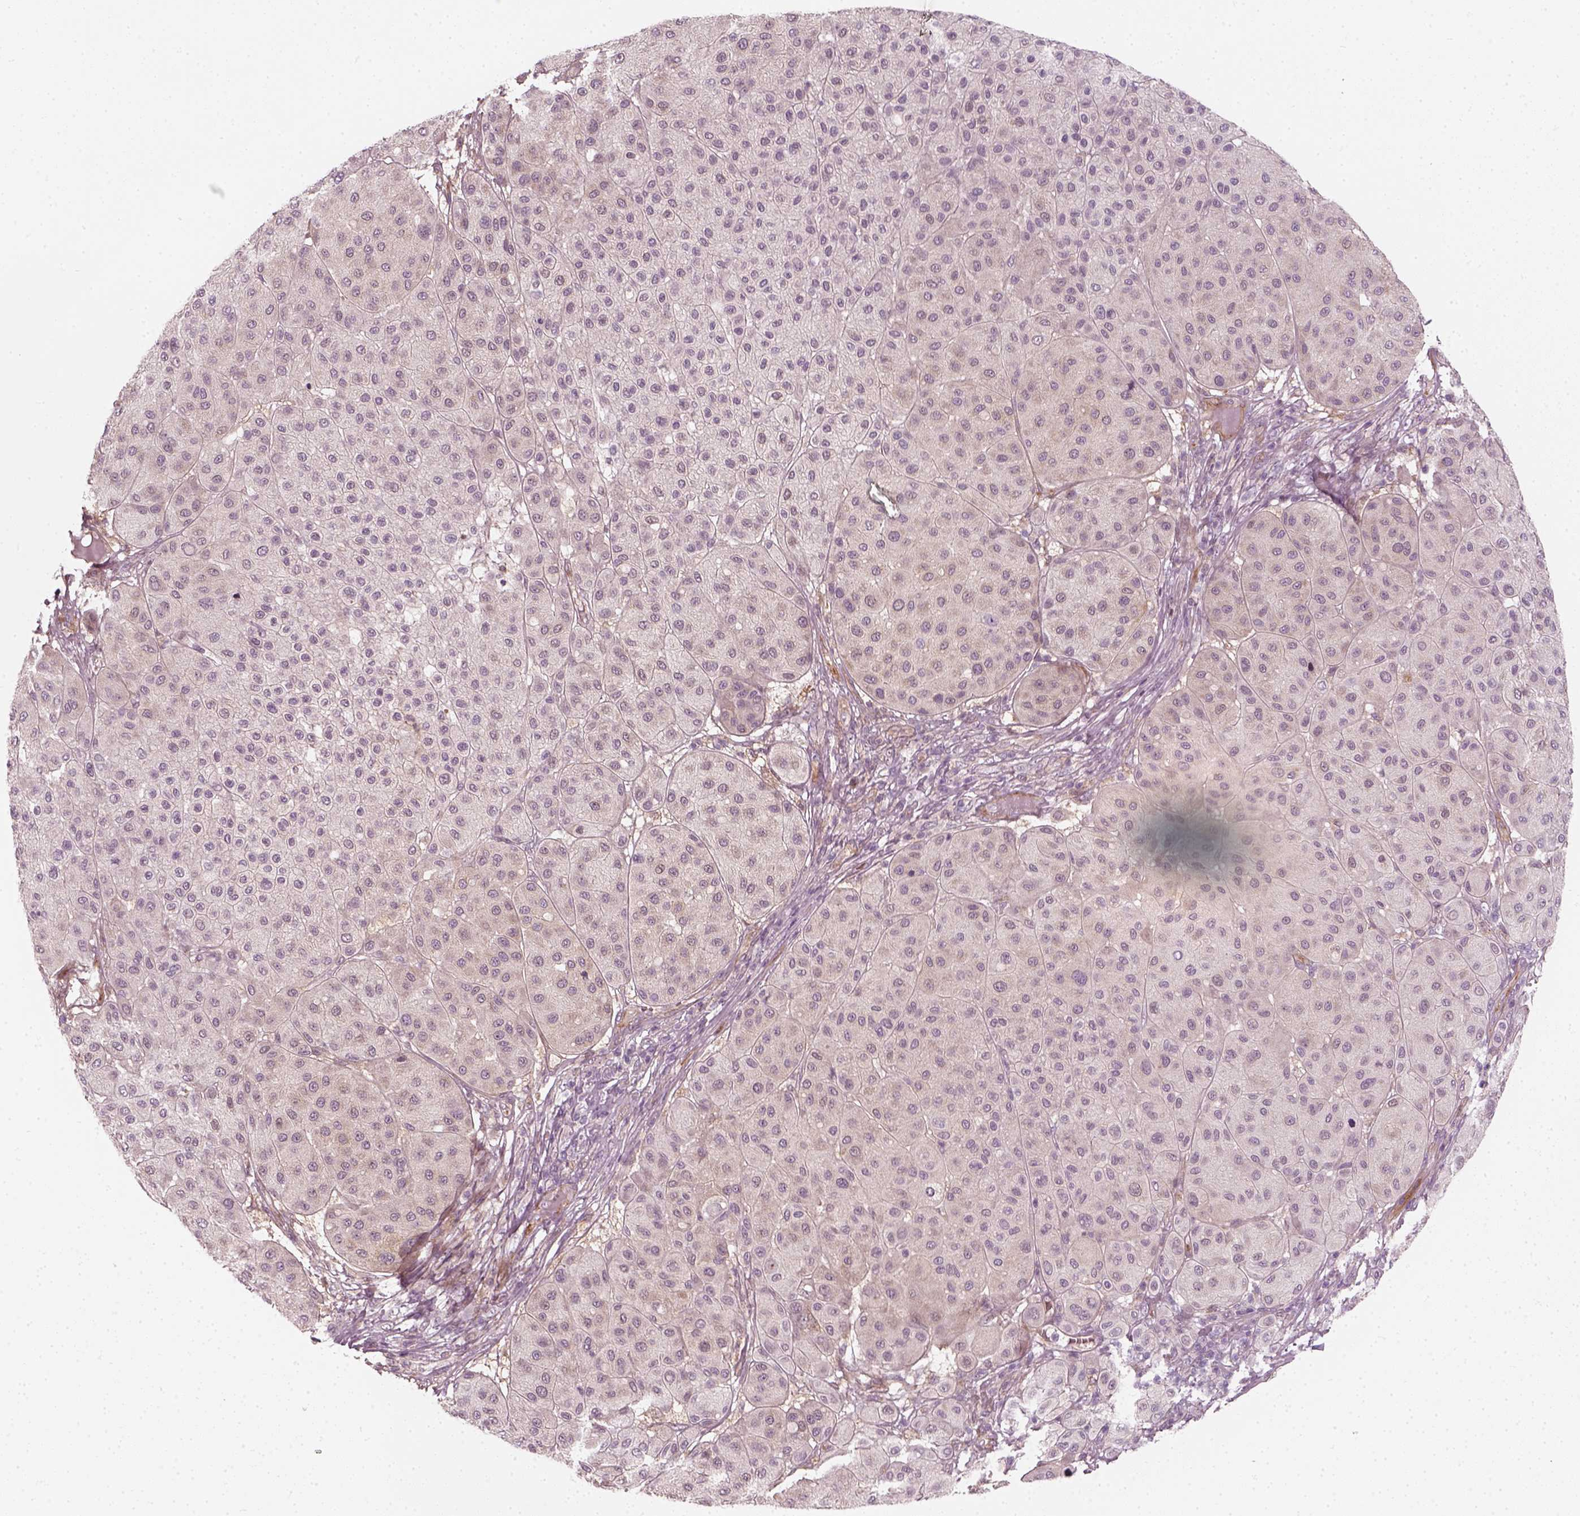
{"staining": {"intensity": "negative", "quantity": "none", "location": "none"}, "tissue": "melanoma", "cell_type": "Tumor cells", "image_type": "cancer", "snomed": [{"axis": "morphology", "description": "Malignant melanoma, Metastatic site"}, {"axis": "topography", "description": "Smooth muscle"}], "caption": "Tumor cells show no significant positivity in melanoma.", "gene": "DNASE1L1", "patient": {"sex": "male", "age": 41}}